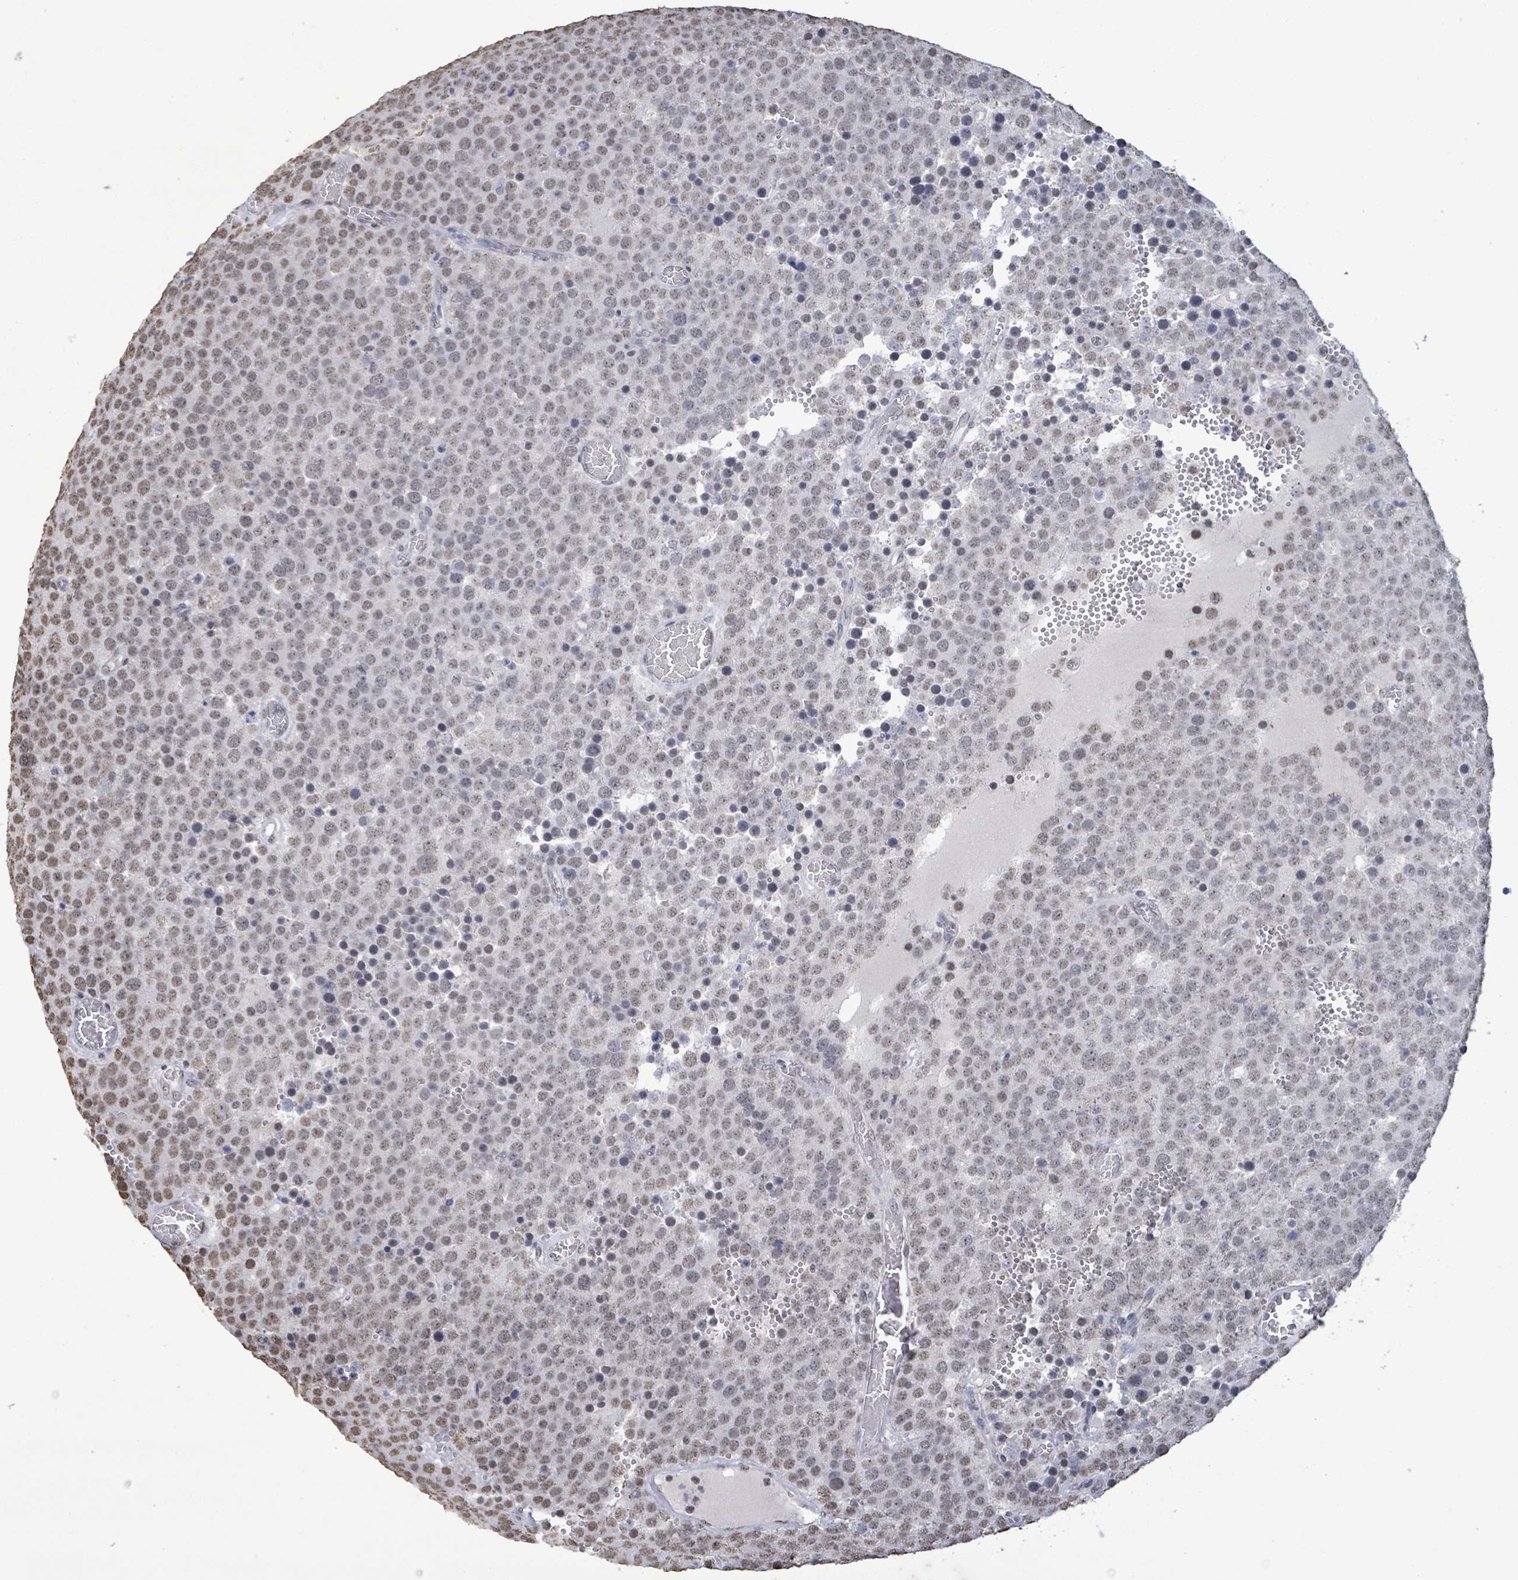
{"staining": {"intensity": "weak", "quantity": ">75%", "location": "nuclear"}, "tissue": "testis cancer", "cell_type": "Tumor cells", "image_type": "cancer", "snomed": [{"axis": "morphology", "description": "Normal tissue, NOS"}, {"axis": "morphology", "description": "Seminoma, NOS"}, {"axis": "topography", "description": "Testis"}], "caption": "Immunohistochemical staining of seminoma (testis) exhibits weak nuclear protein staining in approximately >75% of tumor cells.", "gene": "SAMD14", "patient": {"sex": "male", "age": 71}}